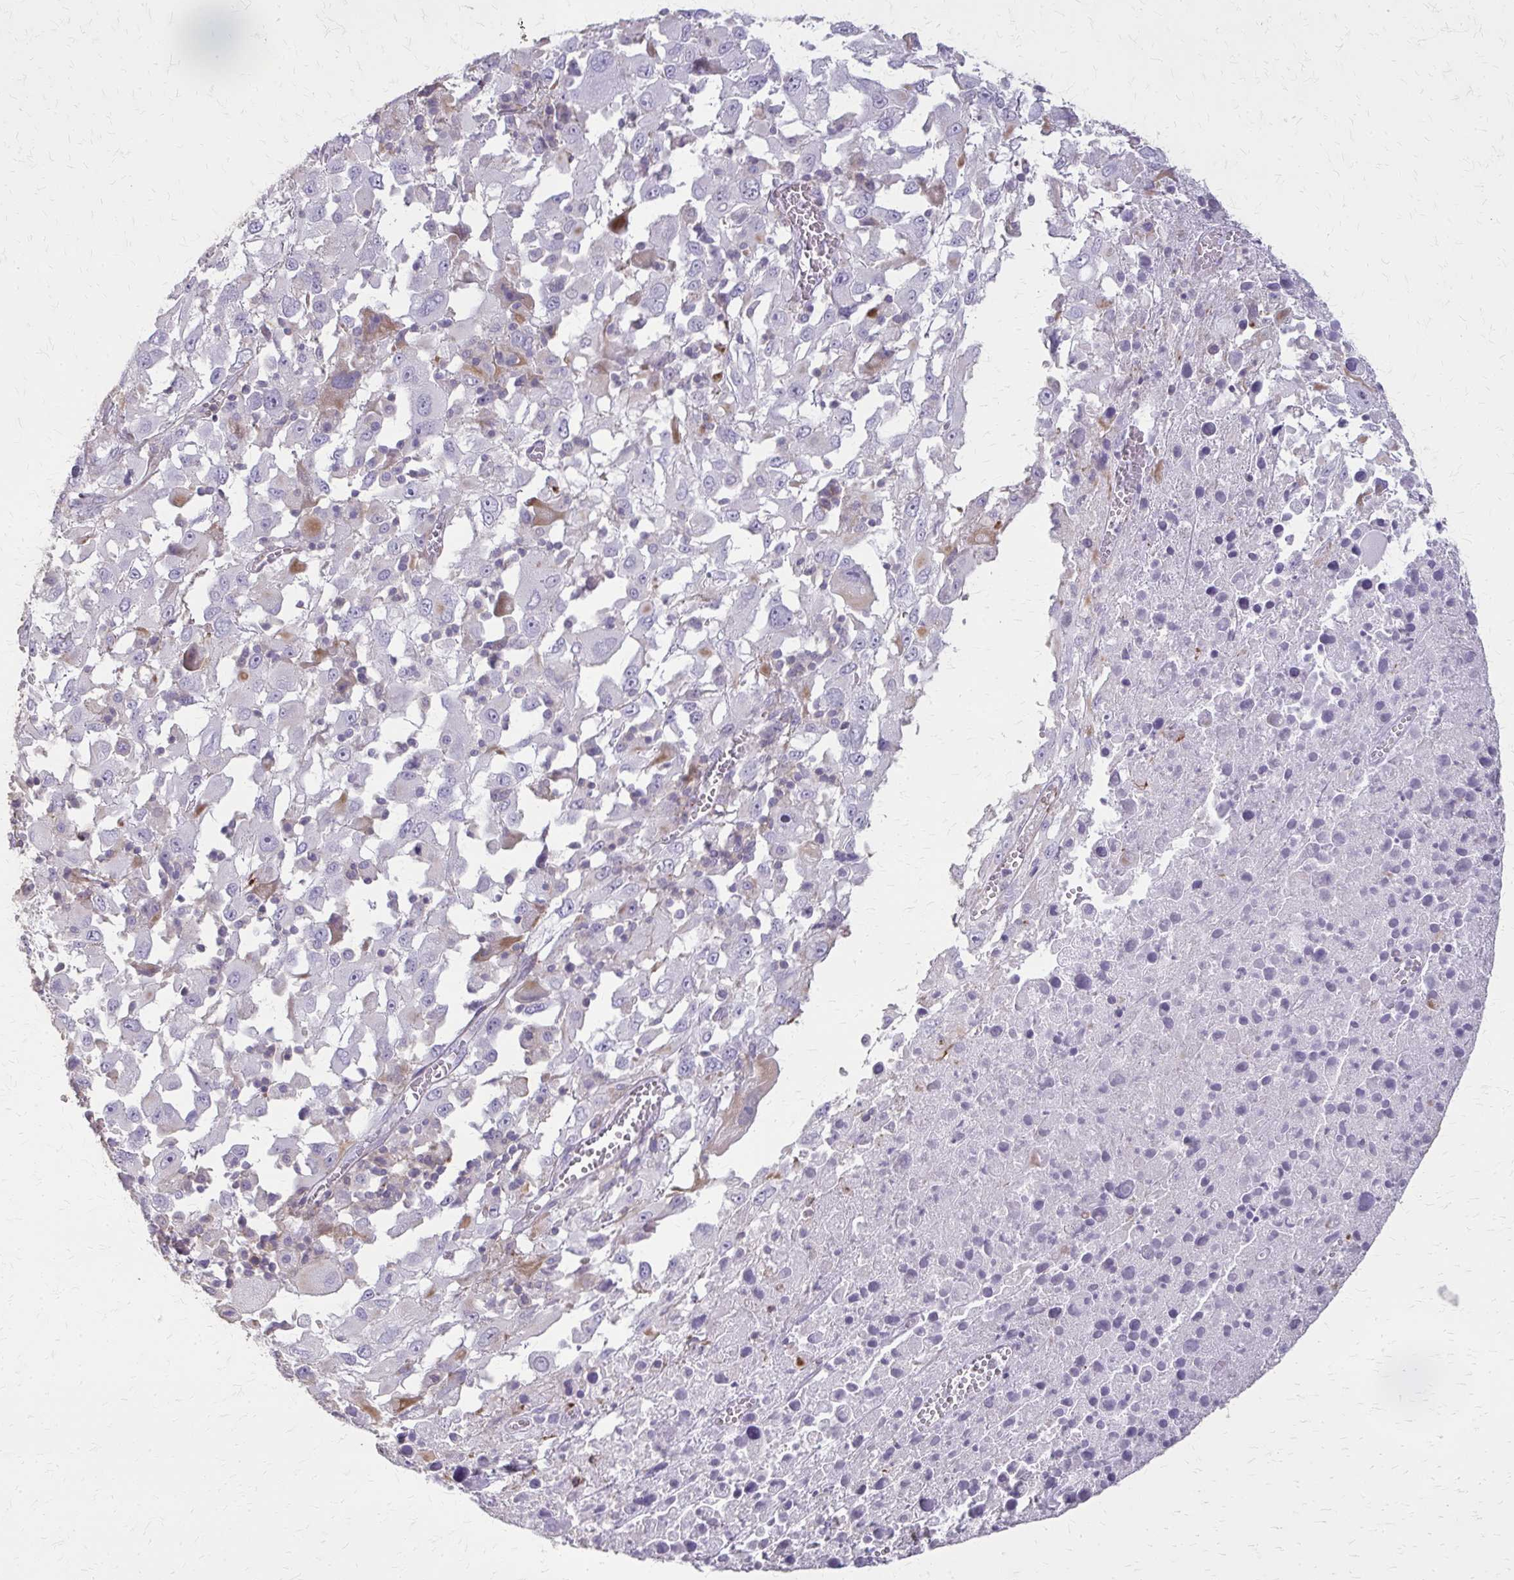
{"staining": {"intensity": "negative", "quantity": "none", "location": "none"}, "tissue": "melanoma", "cell_type": "Tumor cells", "image_type": "cancer", "snomed": [{"axis": "morphology", "description": "Malignant melanoma, Metastatic site"}, {"axis": "topography", "description": "Soft tissue"}], "caption": "Immunohistochemistry of human malignant melanoma (metastatic site) displays no positivity in tumor cells. (DAB IHC with hematoxylin counter stain).", "gene": "TENM4", "patient": {"sex": "male", "age": 50}}